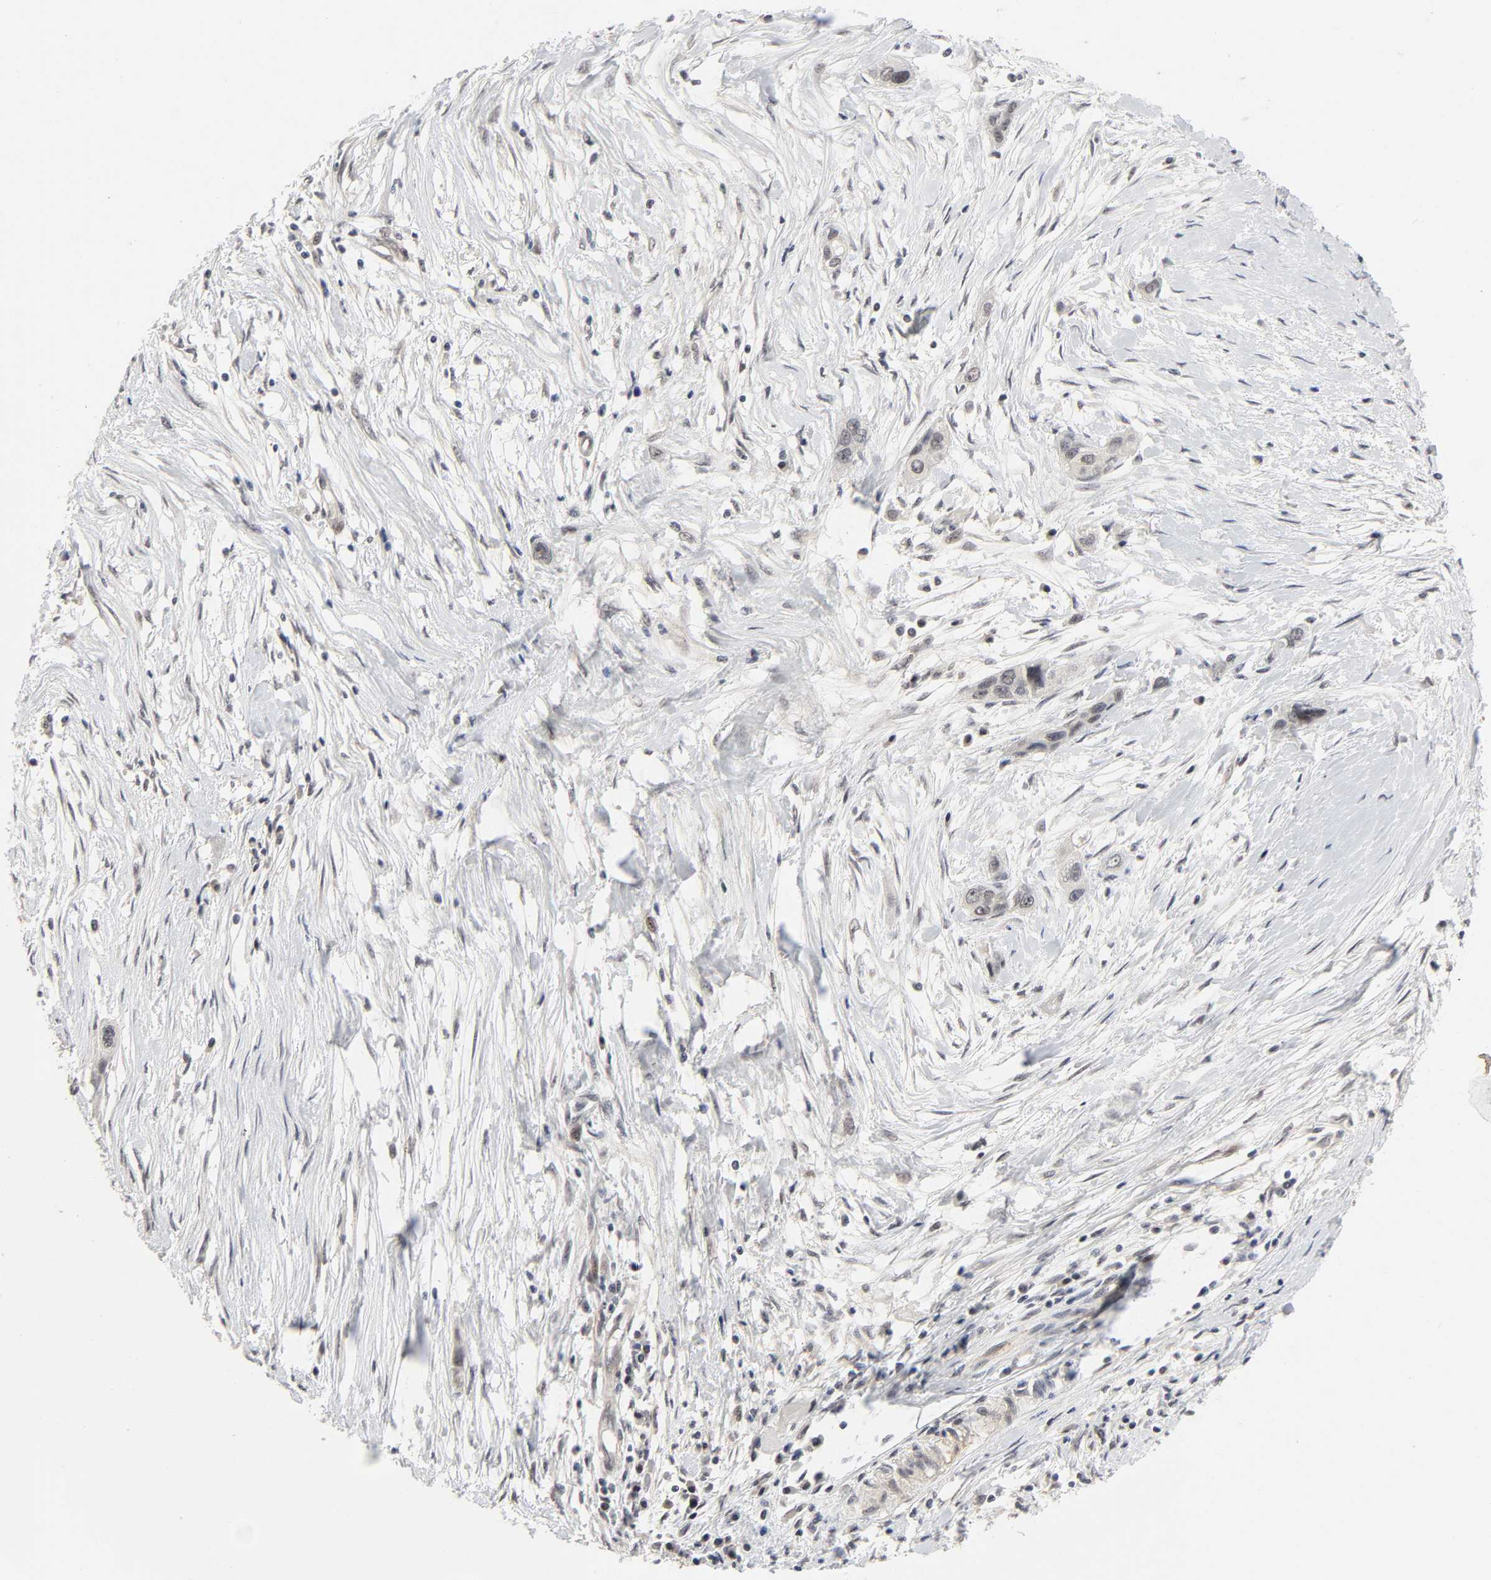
{"staining": {"intensity": "weak", "quantity": "<25%", "location": "nuclear"}, "tissue": "pancreatic cancer", "cell_type": "Tumor cells", "image_type": "cancer", "snomed": [{"axis": "morphology", "description": "Adenocarcinoma, NOS"}, {"axis": "topography", "description": "Pancreas"}], "caption": "Immunohistochemistry (IHC) of pancreatic cancer reveals no expression in tumor cells. (DAB immunohistochemistry (IHC), high magnification).", "gene": "ZKSCAN8", "patient": {"sex": "female", "age": 60}}